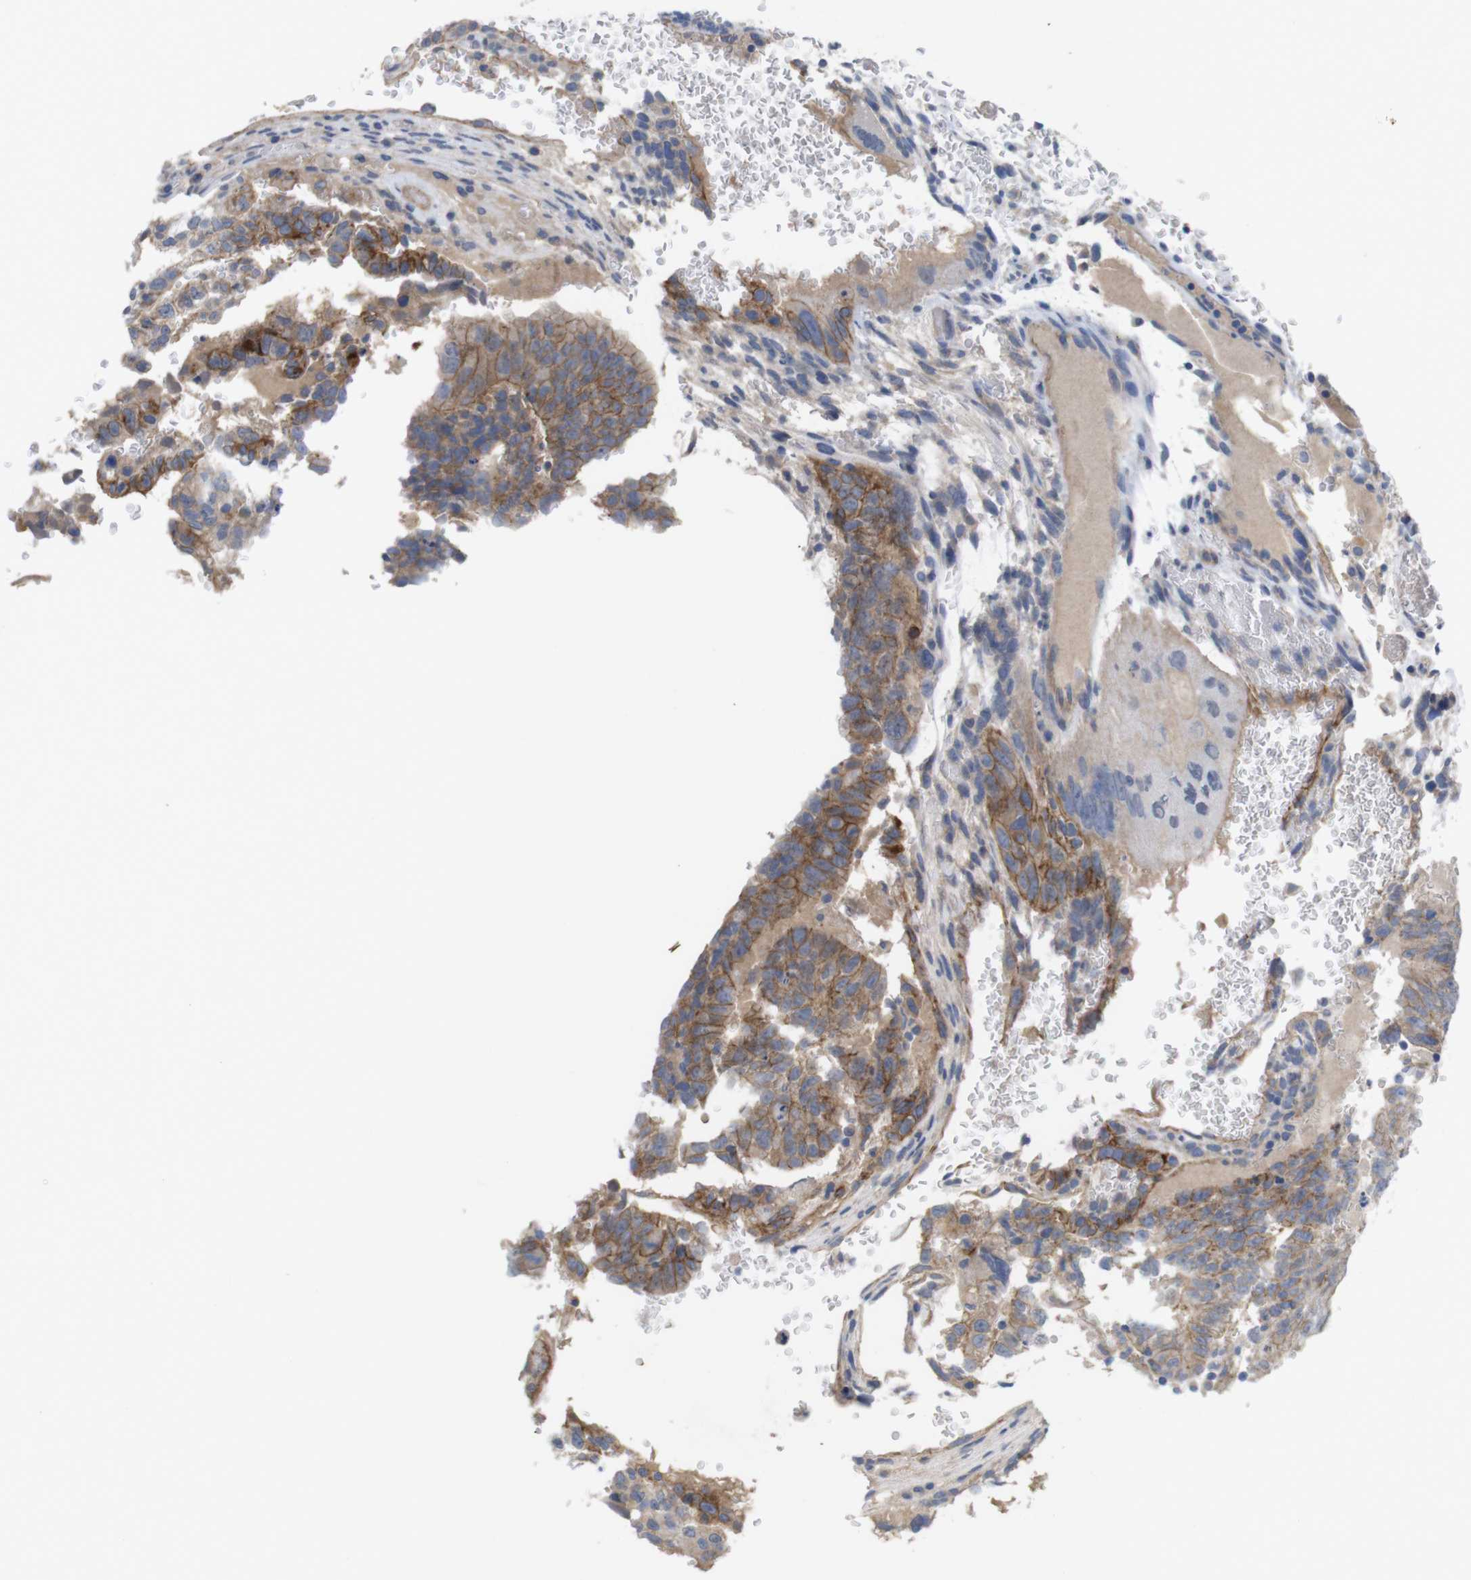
{"staining": {"intensity": "moderate", "quantity": ">75%", "location": "cytoplasmic/membranous"}, "tissue": "testis cancer", "cell_type": "Tumor cells", "image_type": "cancer", "snomed": [{"axis": "morphology", "description": "Seminoma, NOS"}, {"axis": "morphology", "description": "Carcinoma, Embryonal, NOS"}, {"axis": "topography", "description": "Testis"}], "caption": "This is a micrograph of IHC staining of seminoma (testis), which shows moderate positivity in the cytoplasmic/membranous of tumor cells.", "gene": "KIDINS220", "patient": {"sex": "male", "age": 52}}